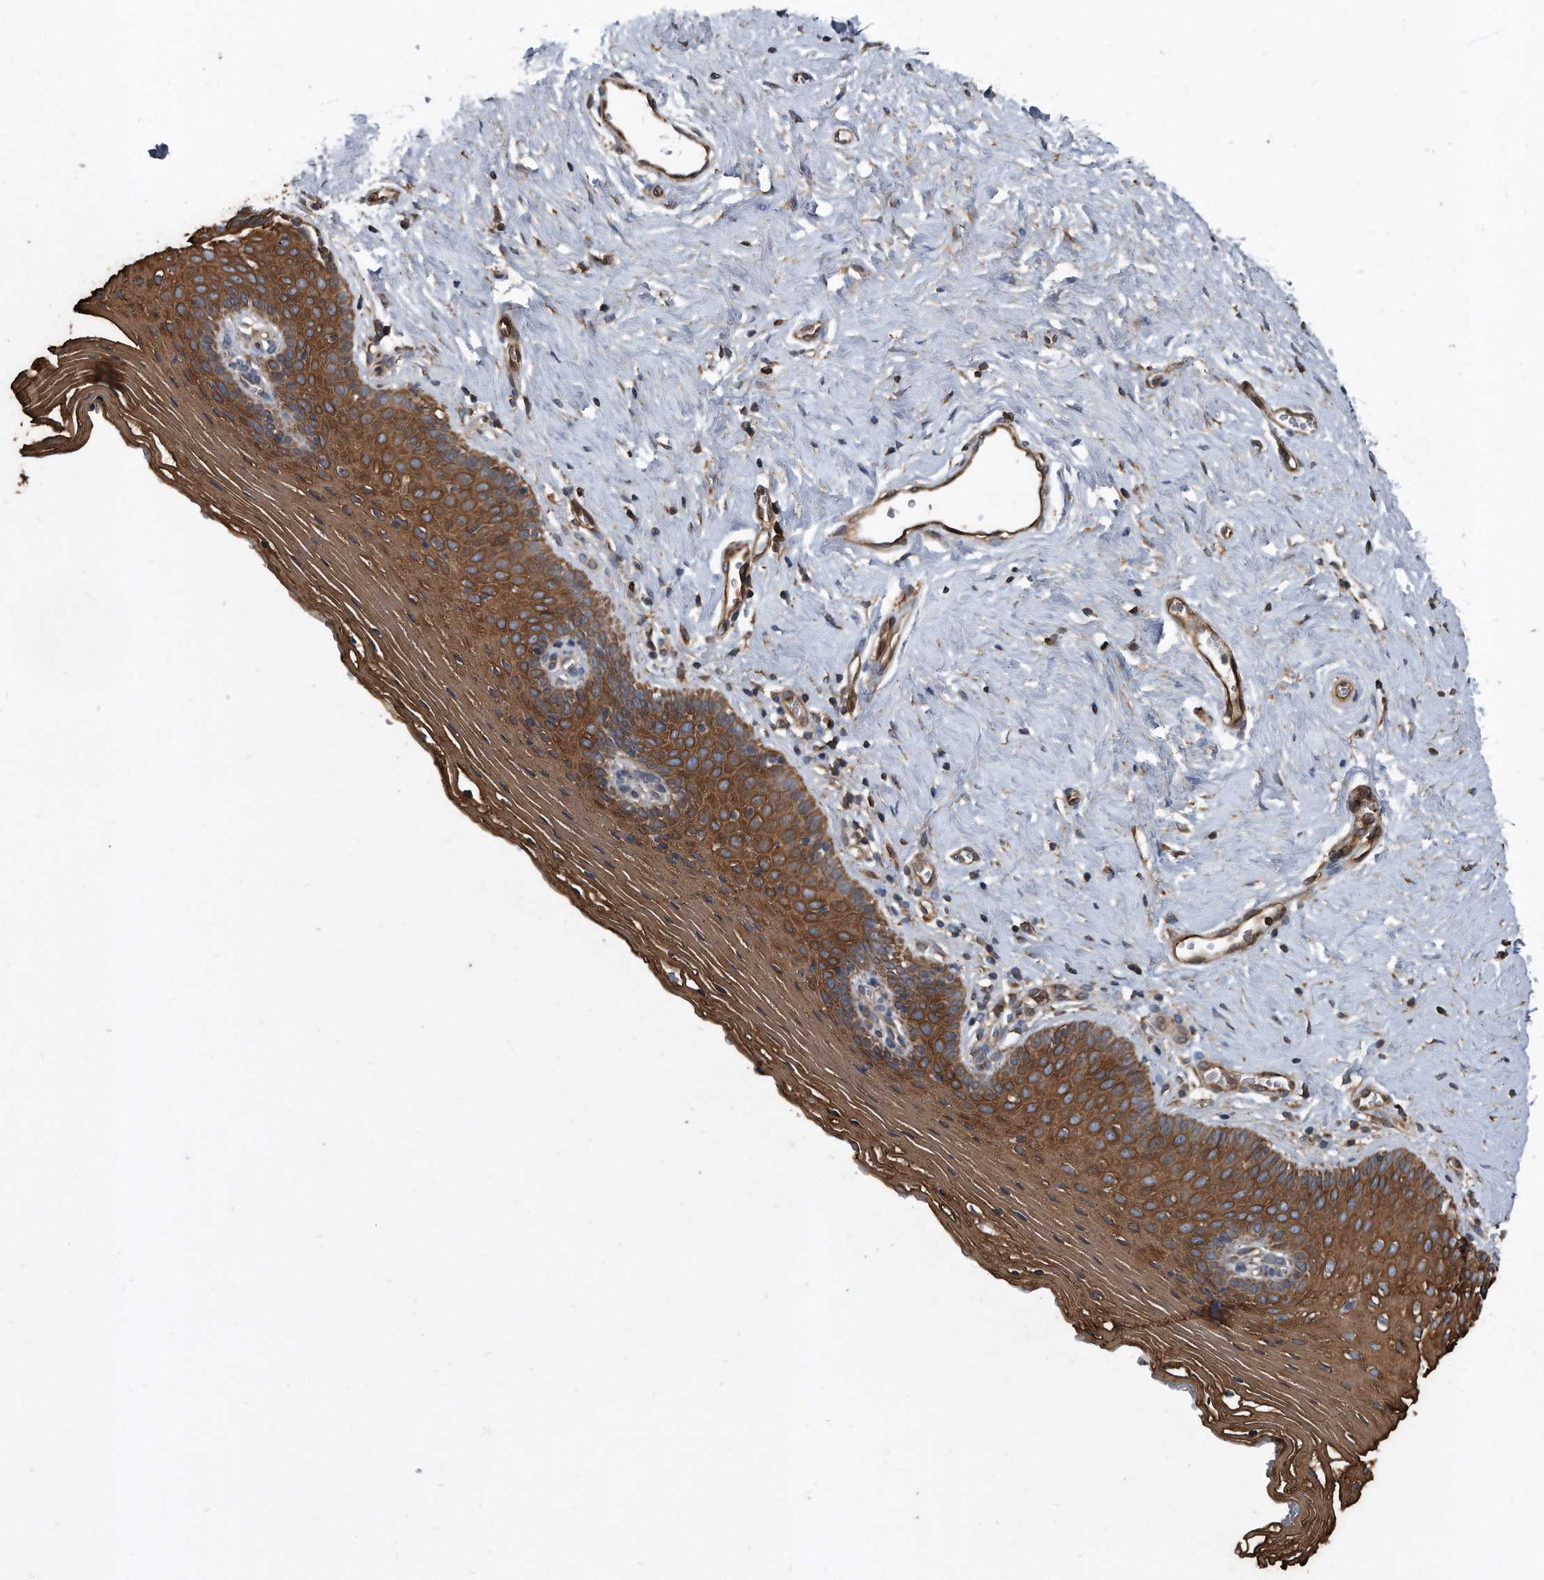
{"staining": {"intensity": "strong", "quantity": ">75%", "location": "cytoplasmic/membranous"}, "tissue": "vagina", "cell_type": "Squamous epithelial cells", "image_type": "normal", "snomed": [{"axis": "morphology", "description": "Normal tissue, NOS"}, {"axis": "topography", "description": "Vagina"}], "caption": "A photomicrograph of human vagina stained for a protein exhibits strong cytoplasmic/membranous brown staining in squamous epithelial cells. (DAB IHC with brightfield microscopy, high magnification).", "gene": "FAM136A", "patient": {"sex": "female", "age": 32}}